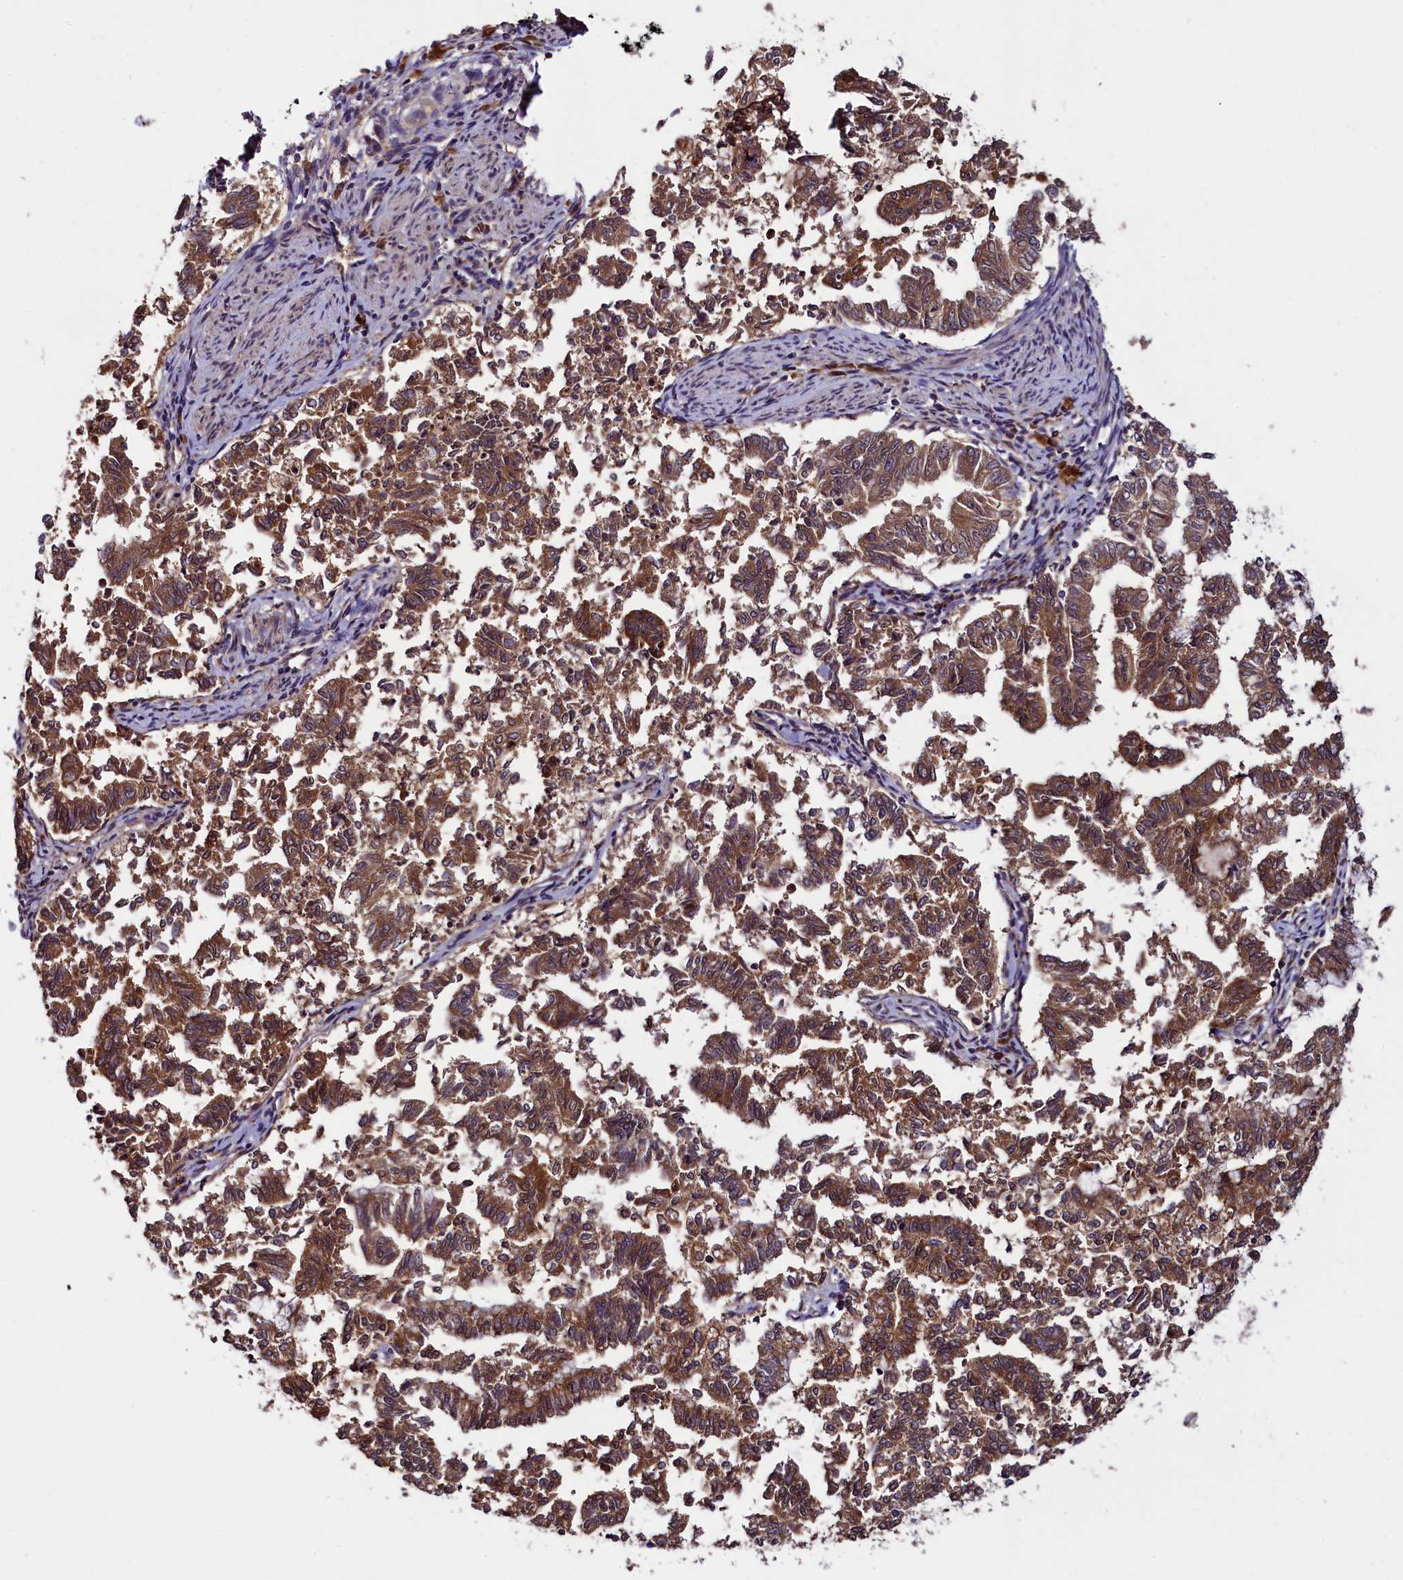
{"staining": {"intensity": "moderate", "quantity": ">75%", "location": "cytoplasmic/membranous"}, "tissue": "endometrial cancer", "cell_type": "Tumor cells", "image_type": "cancer", "snomed": [{"axis": "morphology", "description": "Adenocarcinoma, NOS"}, {"axis": "topography", "description": "Endometrium"}], "caption": "IHC (DAB) staining of endometrial cancer (adenocarcinoma) displays moderate cytoplasmic/membranous protein expression in approximately >75% of tumor cells.", "gene": "RPUSD2", "patient": {"sex": "female", "age": 79}}